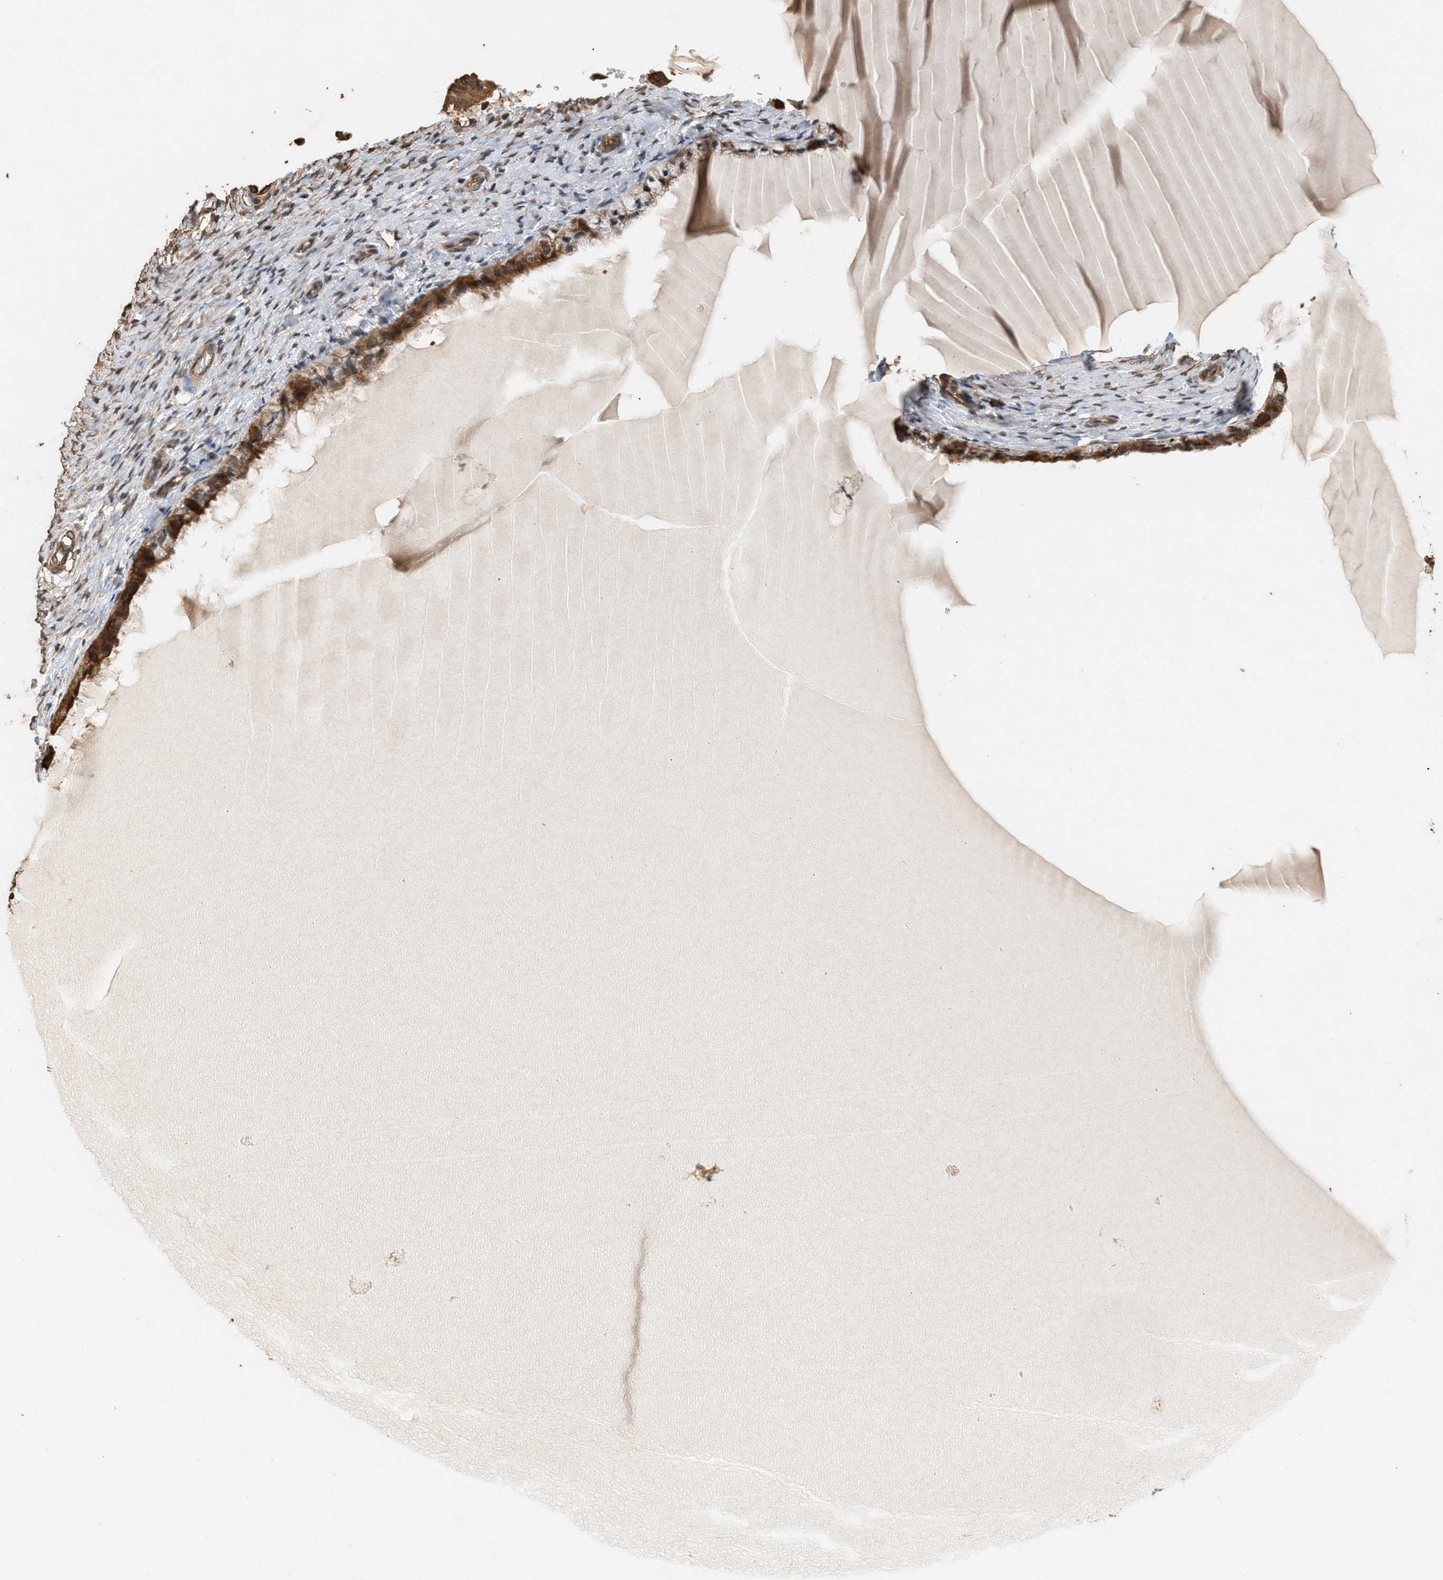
{"staining": {"intensity": "moderate", "quantity": ">75%", "location": "cytoplasmic/membranous"}, "tissue": "cervix", "cell_type": "Glandular cells", "image_type": "normal", "snomed": [{"axis": "morphology", "description": "Normal tissue, NOS"}, {"axis": "topography", "description": "Cervix"}], "caption": "An IHC histopathology image of unremarkable tissue is shown. Protein staining in brown highlights moderate cytoplasmic/membranous positivity in cervix within glandular cells. (Brightfield microscopy of DAB IHC at high magnification).", "gene": "DCAF7", "patient": {"sex": "female", "age": 55}}